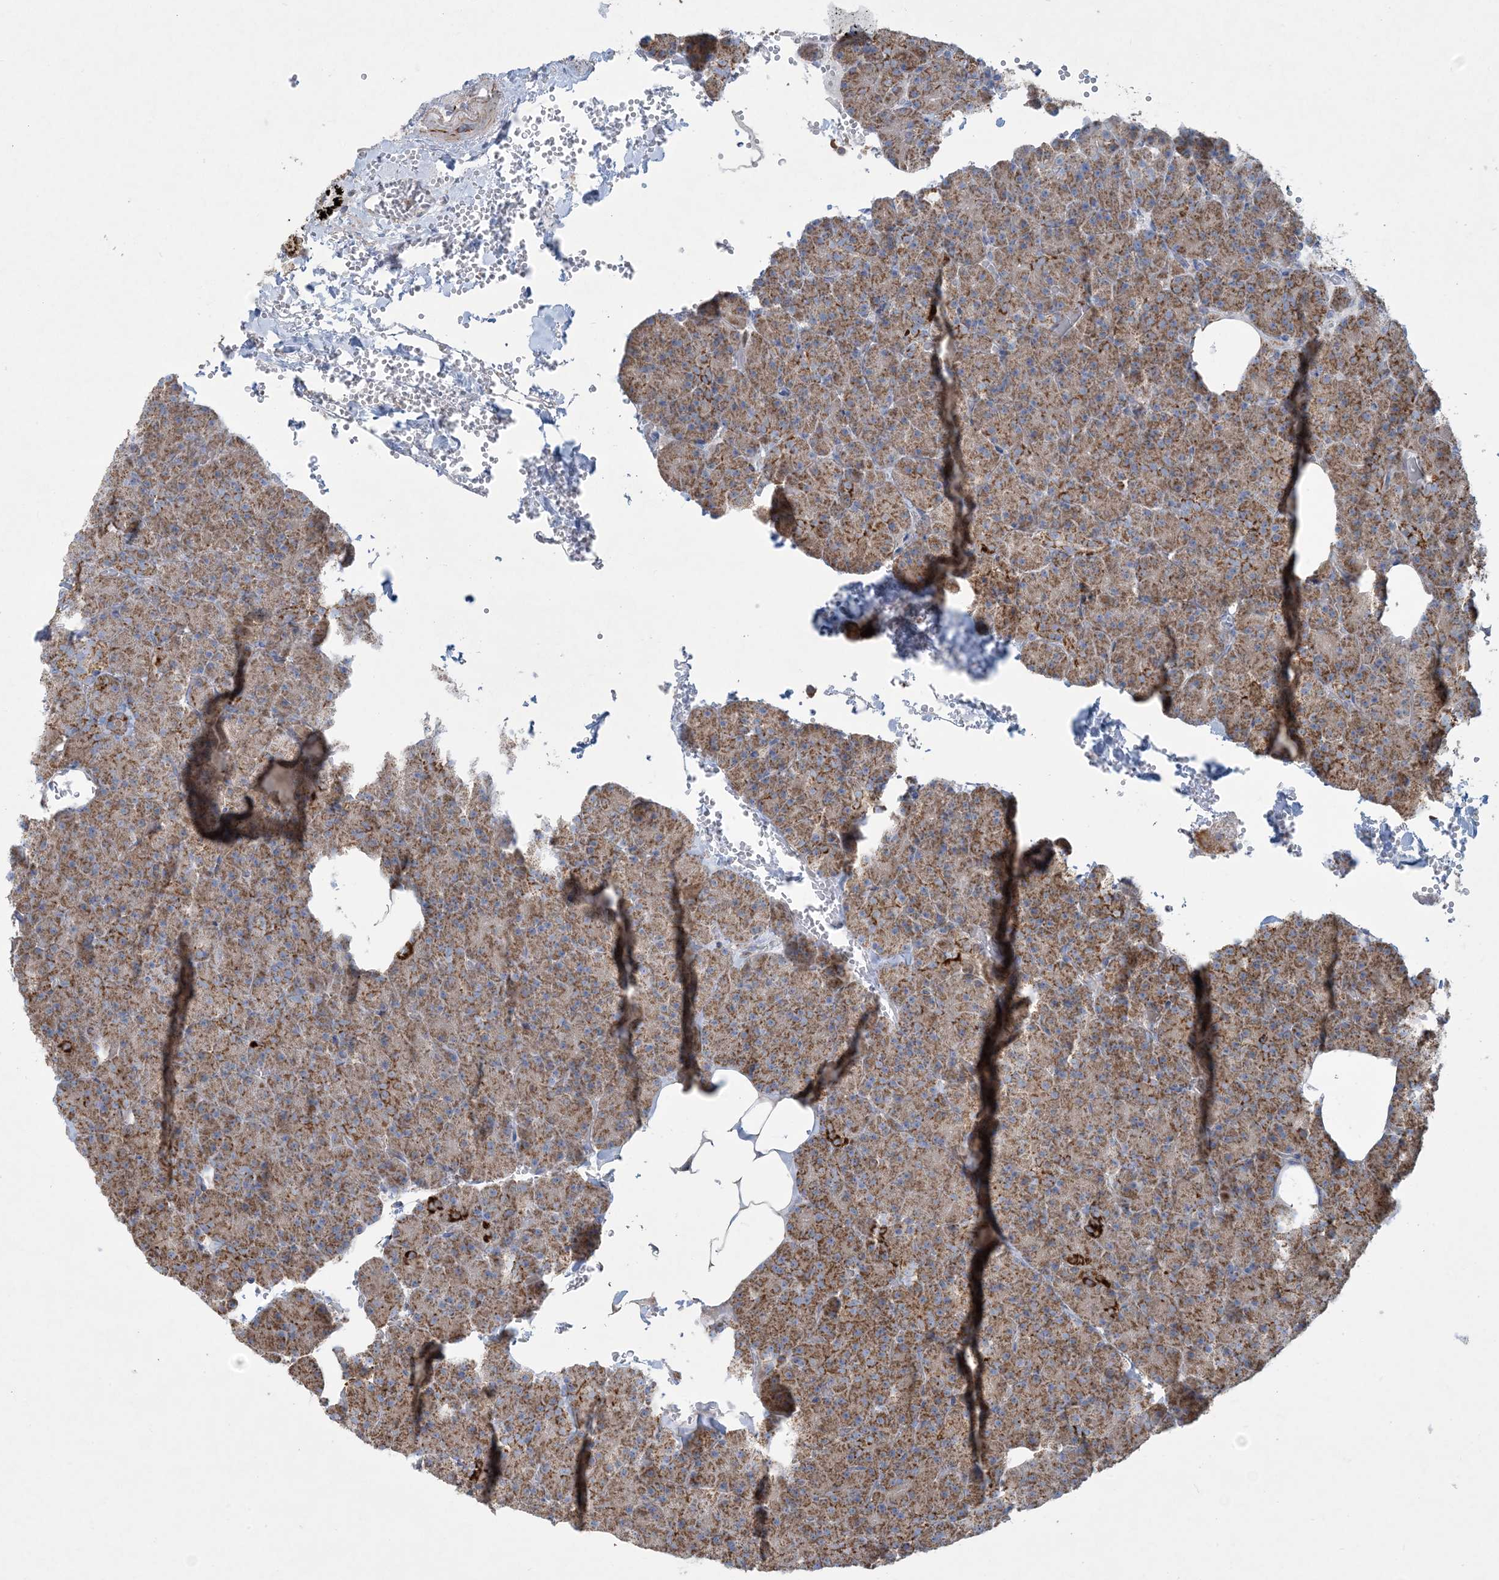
{"staining": {"intensity": "moderate", "quantity": ">75%", "location": "cytoplasmic/membranous"}, "tissue": "pancreas", "cell_type": "Exocrine glandular cells", "image_type": "normal", "snomed": [{"axis": "morphology", "description": "Normal tissue, NOS"}, {"axis": "morphology", "description": "Carcinoid, malignant, NOS"}, {"axis": "topography", "description": "Pancreas"}], "caption": "IHC image of benign human pancreas stained for a protein (brown), which displays medium levels of moderate cytoplasmic/membranous positivity in approximately >75% of exocrine glandular cells.", "gene": "BEND4", "patient": {"sex": "female", "age": 35}}